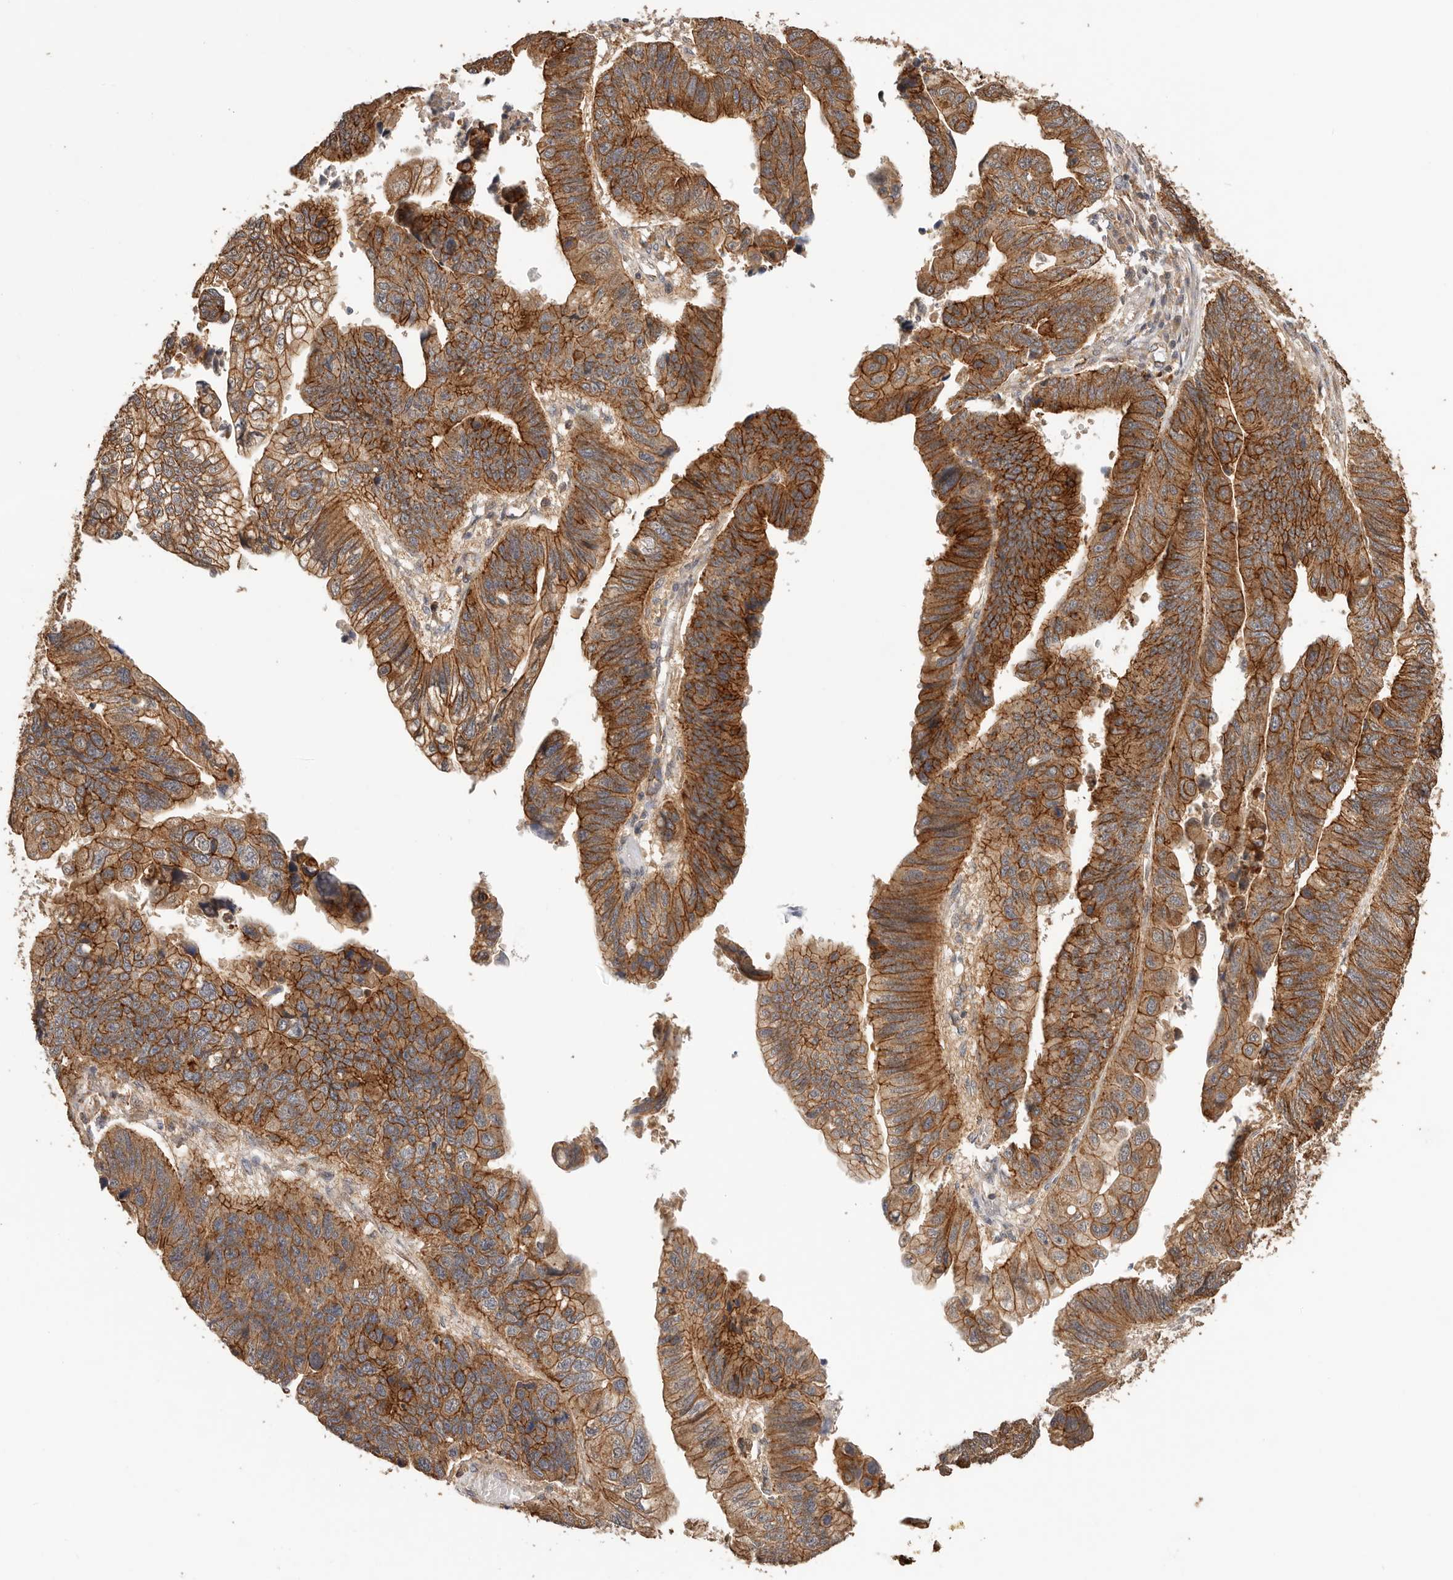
{"staining": {"intensity": "strong", "quantity": ">75%", "location": "cytoplasmic/membranous"}, "tissue": "stomach cancer", "cell_type": "Tumor cells", "image_type": "cancer", "snomed": [{"axis": "morphology", "description": "Adenocarcinoma, NOS"}, {"axis": "topography", "description": "Stomach"}], "caption": "High-magnification brightfield microscopy of stomach cancer (adenocarcinoma) stained with DAB (brown) and counterstained with hematoxylin (blue). tumor cells exhibit strong cytoplasmic/membranous expression is present in about>75% of cells.", "gene": "AFDN", "patient": {"sex": "male", "age": 59}}